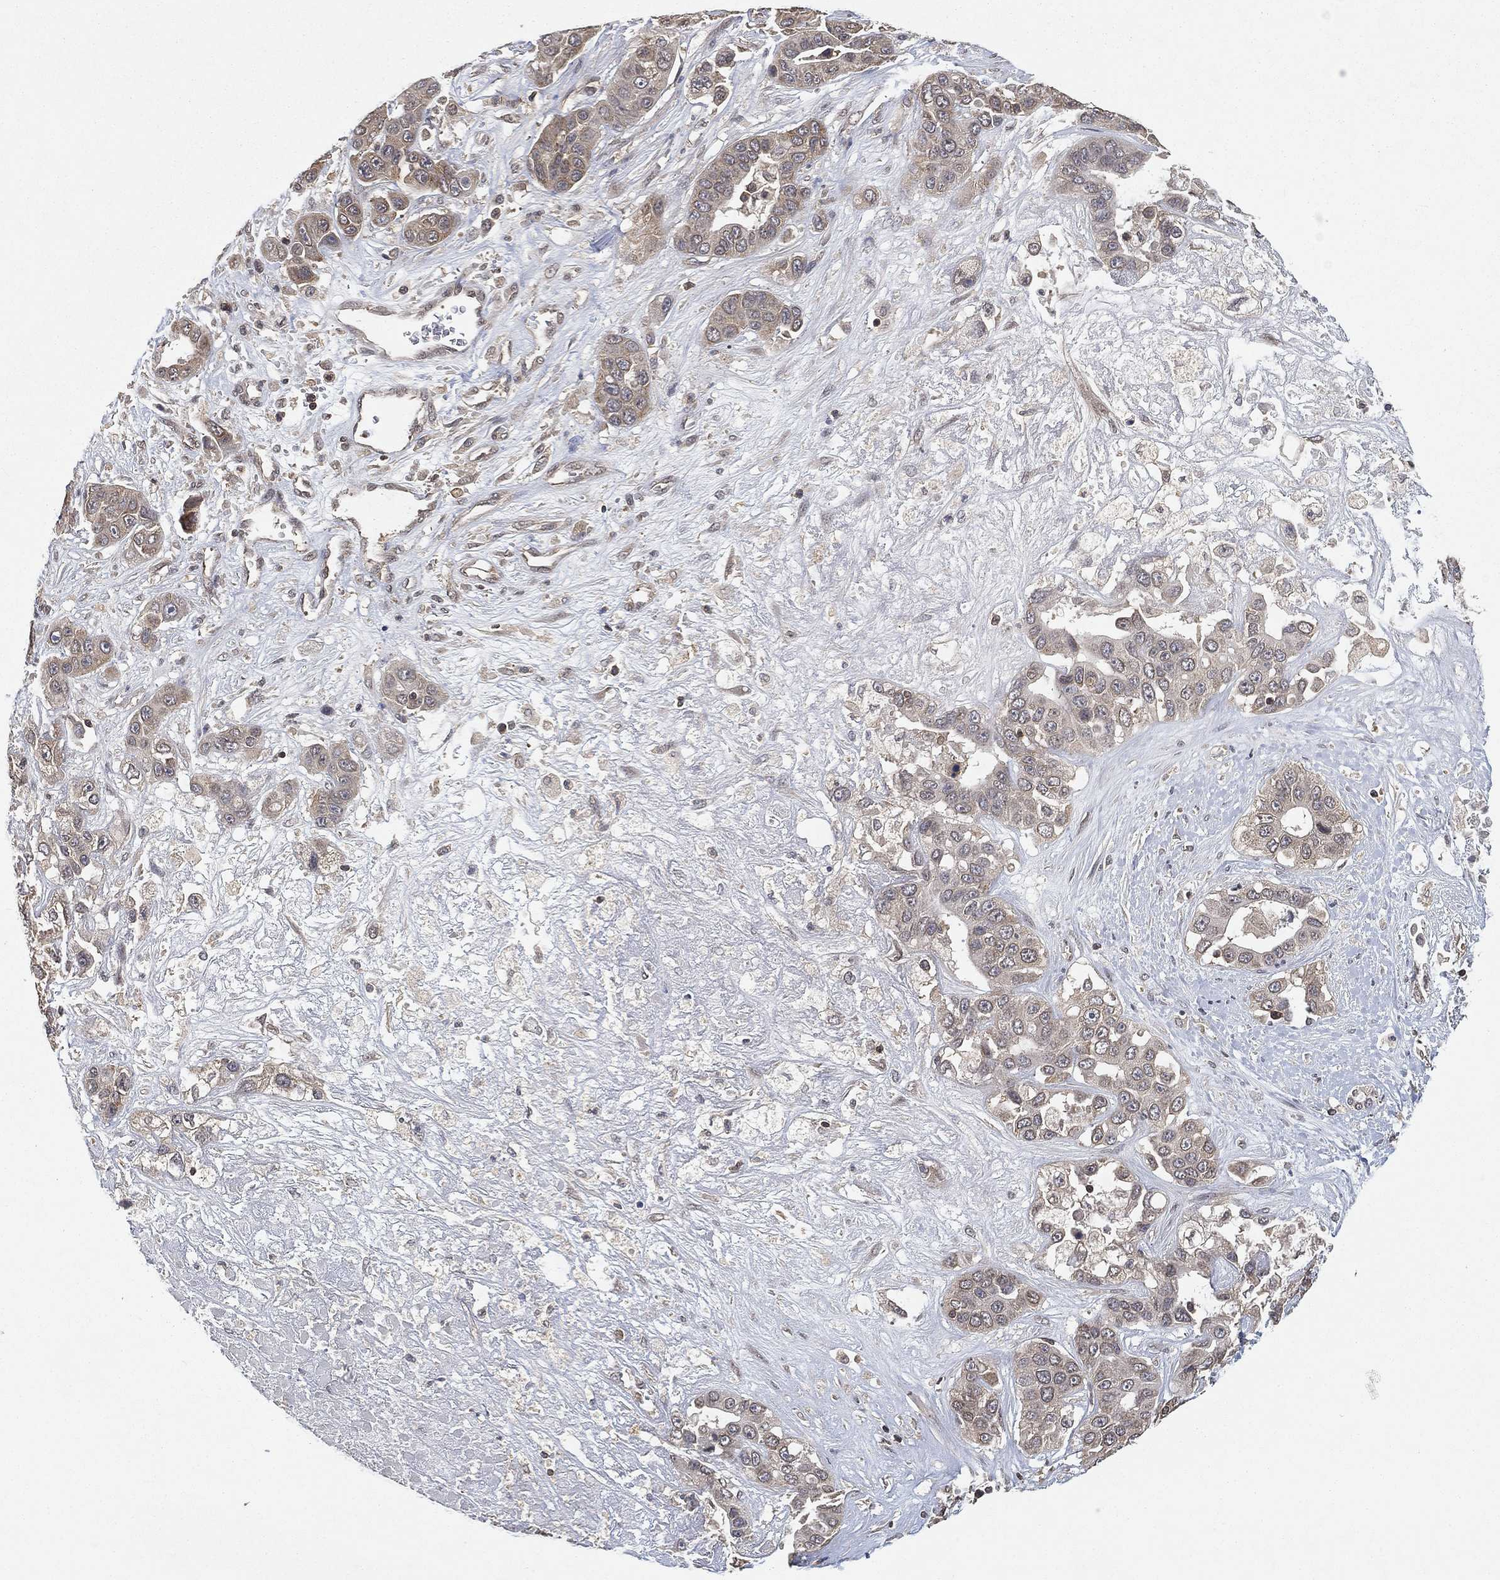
{"staining": {"intensity": "negative", "quantity": "none", "location": "none"}, "tissue": "liver cancer", "cell_type": "Tumor cells", "image_type": "cancer", "snomed": [{"axis": "morphology", "description": "Cholangiocarcinoma"}, {"axis": "topography", "description": "Liver"}], "caption": "Immunohistochemistry of human liver cancer demonstrates no positivity in tumor cells.", "gene": "UBA5", "patient": {"sex": "female", "age": 52}}